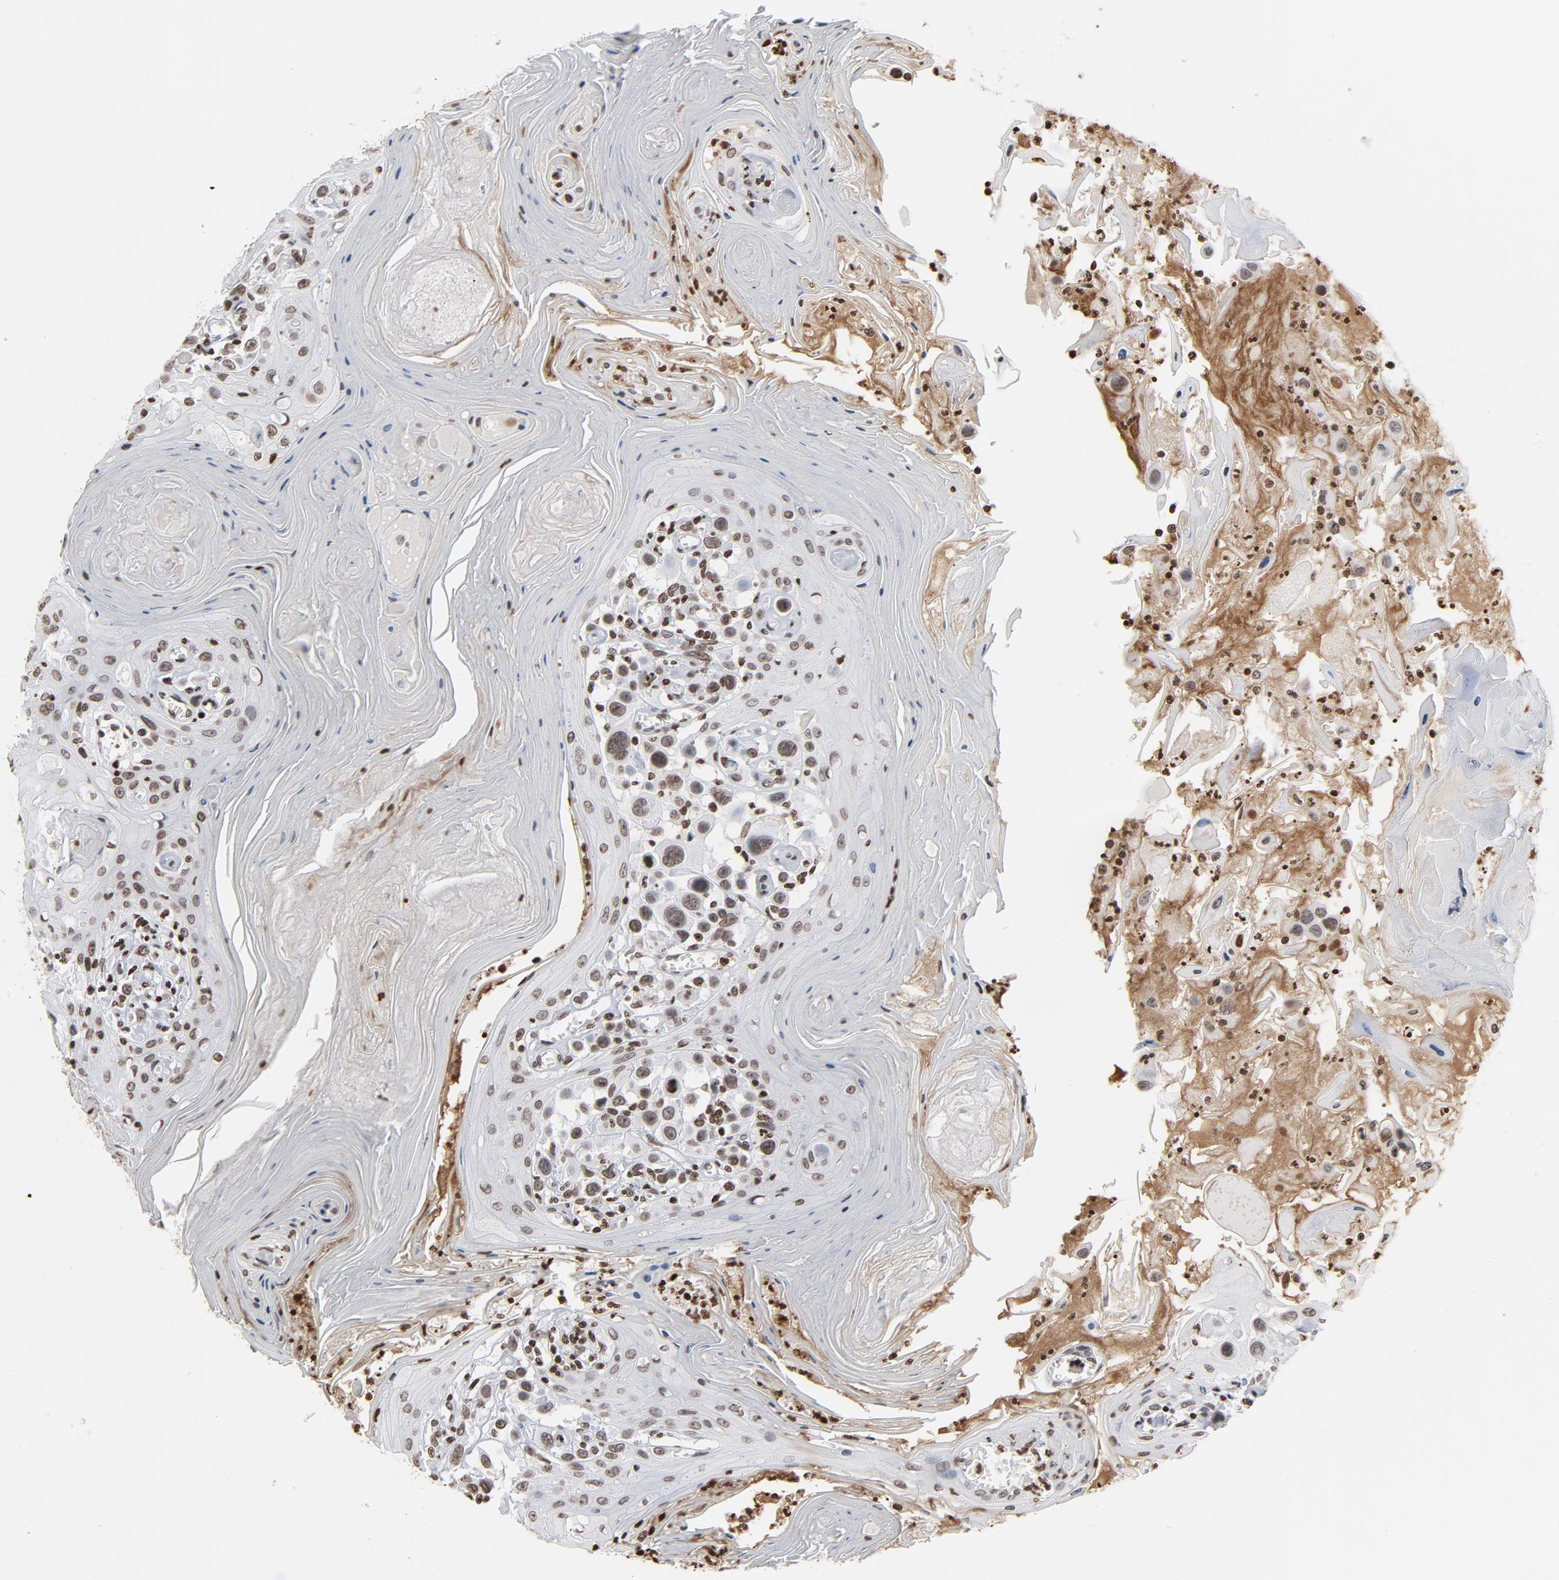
{"staining": {"intensity": "weak", "quantity": ">75%", "location": "nuclear"}, "tissue": "head and neck cancer", "cell_type": "Tumor cells", "image_type": "cancer", "snomed": [{"axis": "morphology", "description": "Squamous cell carcinoma, NOS"}, {"axis": "topography", "description": "Oral tissue"}, {"axis": "topography", "description": "Head-Neck"}], "caption": "IHC (DAB) staining of head and neck cancer demonstrates weak nuclear protein expression in about >75% of tumor cells. IHC stains the protein of interest in brown and the nuclei are stained blue.", "gene": "H2AC12", "patient": {"sex": "female", "age": 76}}